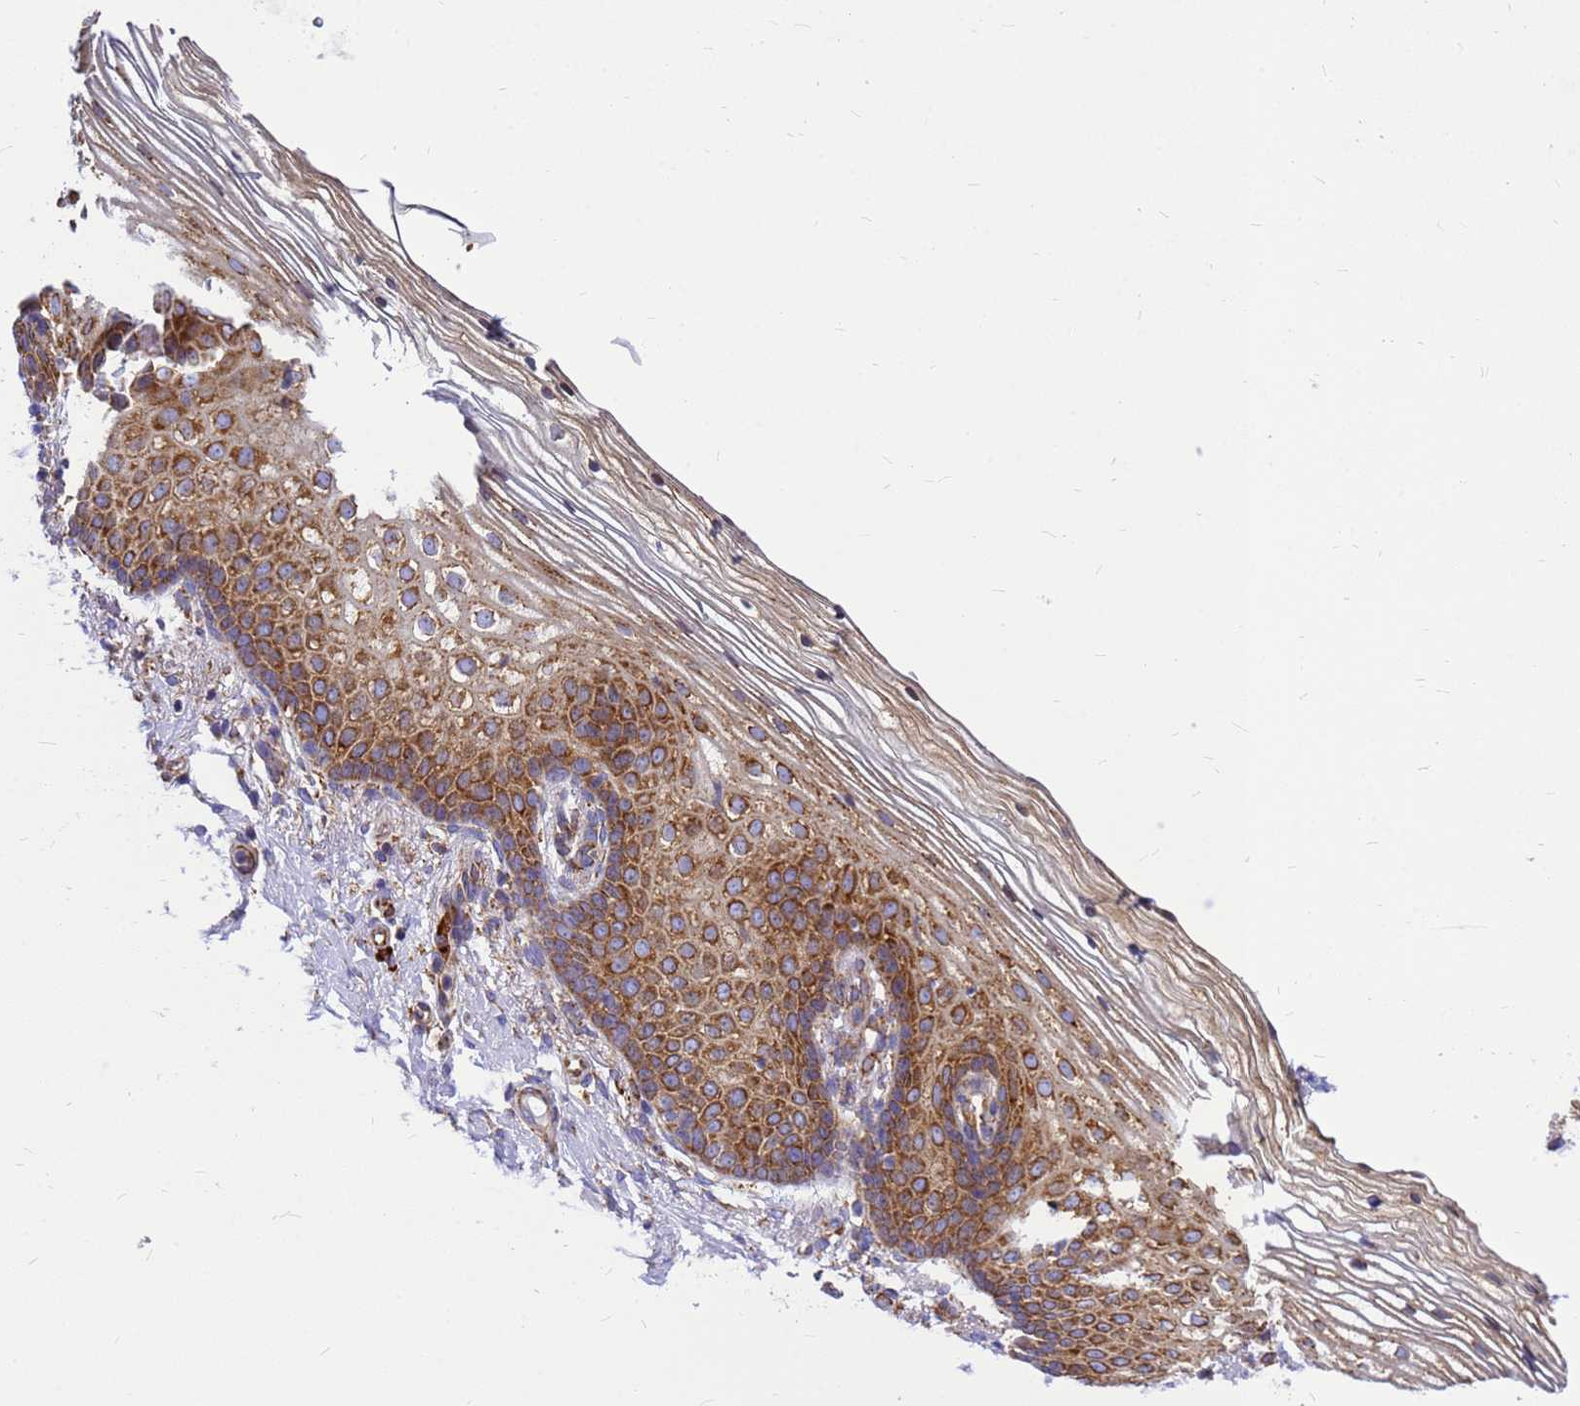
{"staining": {"intensity": "strong", "quantity": ">75%", "location": "cytoplasmic/membranous"}, "tissue": "vagina", "cell_type": "Squamous epithelial cells", "image_type": "normal", "snomed": [{"axis": "morphology", "description": "Normal tissue, NOS"}, {"axis": "topography", "description": "Vagina"}], "caption": "Immunohistochemistry image of benign human vagina stained for a protein (brown), which reveals high levels of strong cytoplasmic/membranous expression in approximately >75% of squamous epithelial cells.", "gene": "EEF1D", "patient": {"sex": "female", "age": 60}}